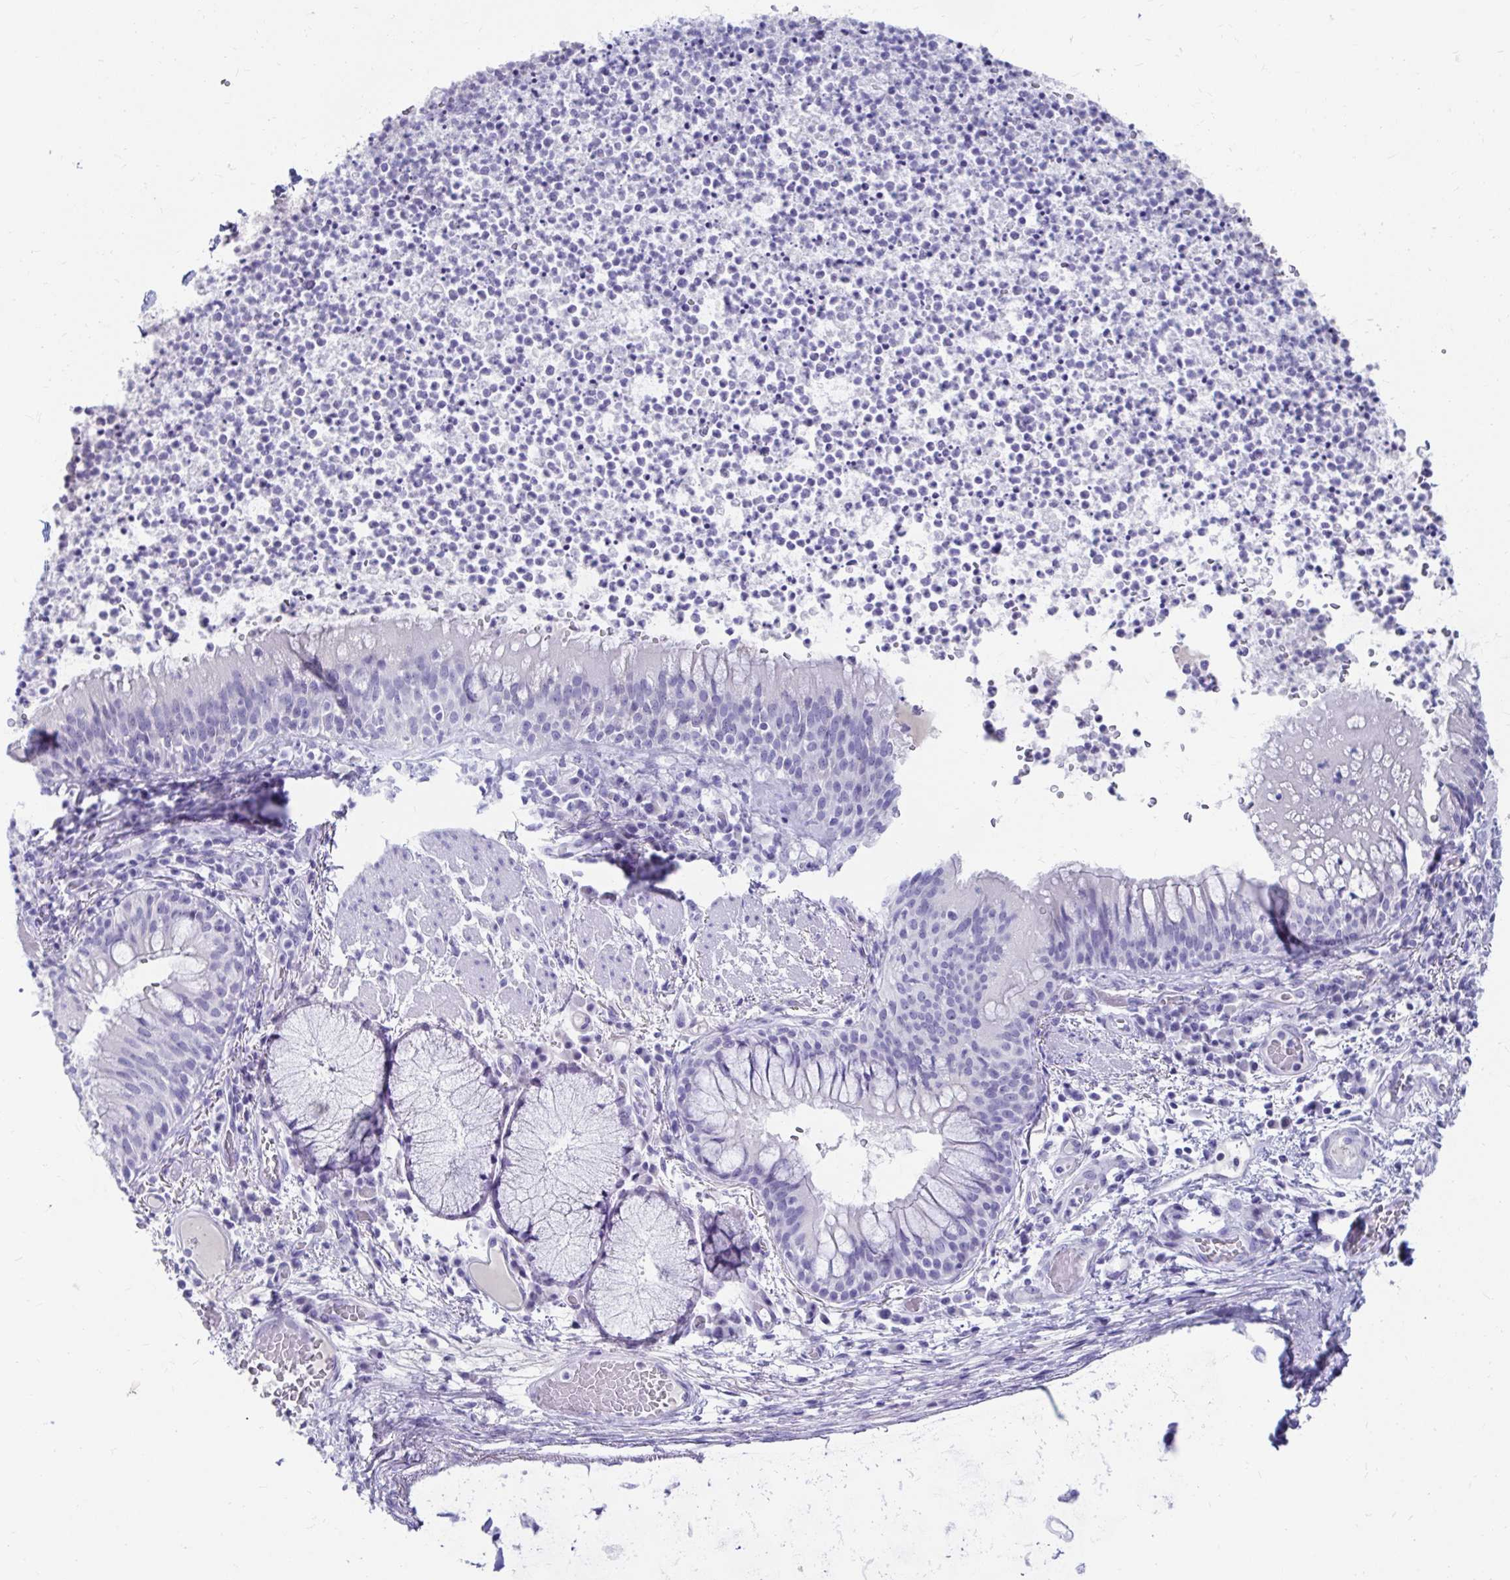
{"staining": {"intensity": "negative", "quantity": "none", "location": "none"}, "tissue": "bronchus", "cell_type": "Respiratory epithelial cells", "image_type": "normal", "snomed": [{"axis": "morphology", "description": "Normal tissue, NOS"}, {"axis": "topography", "description": "Lymph node"}, {"axis": "topography", "description": "Bronchus"}], "caption": "Histopathology image shows no protein staining in respiratory epithelial cells of normal bronchus.", "gene": "DPEP3", "patient": {"sex": "male", "age": 56}}